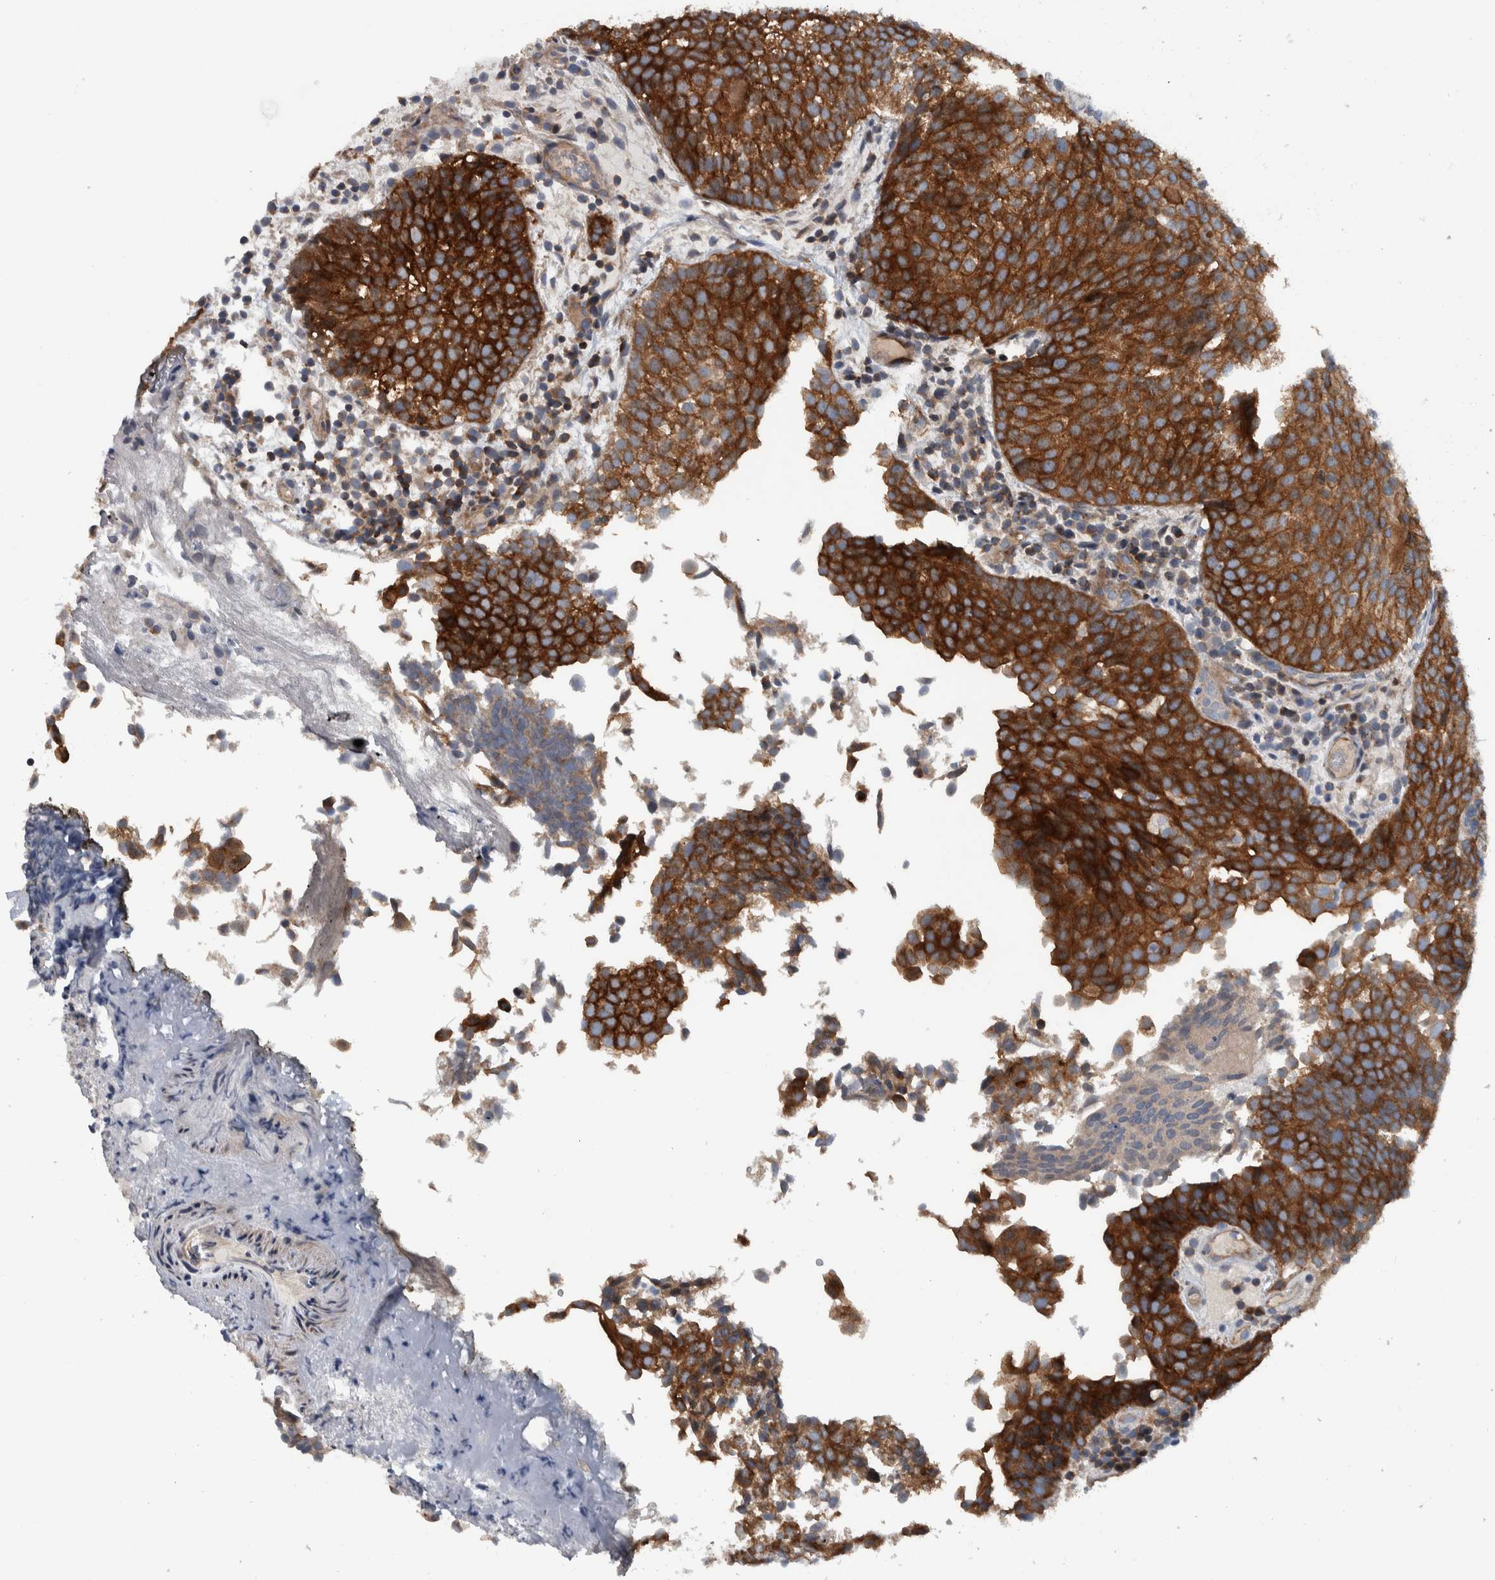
{"staining": {"intensity": "strong", "quantity": ">75%", "location": "cytoplasmic/membranous"}, "tissue": "urothelial cancer", "cell_type": "Tumor cells", "image_type": "cancer", "snomed": [{"axis": "morphology", "description": "Urothelial carcinoma, Low grade"}, {"axis": "topography", "description": "Urinary bladder"}], "caption": "IHC of human low-grade urothelial carcinoma shows high levels of strong cytoplasmic/membranous positivity in approximately >75% of tumor cells.", "gene": "BAIAP2L1", "patient": {"sex": "male", "age": 86}}